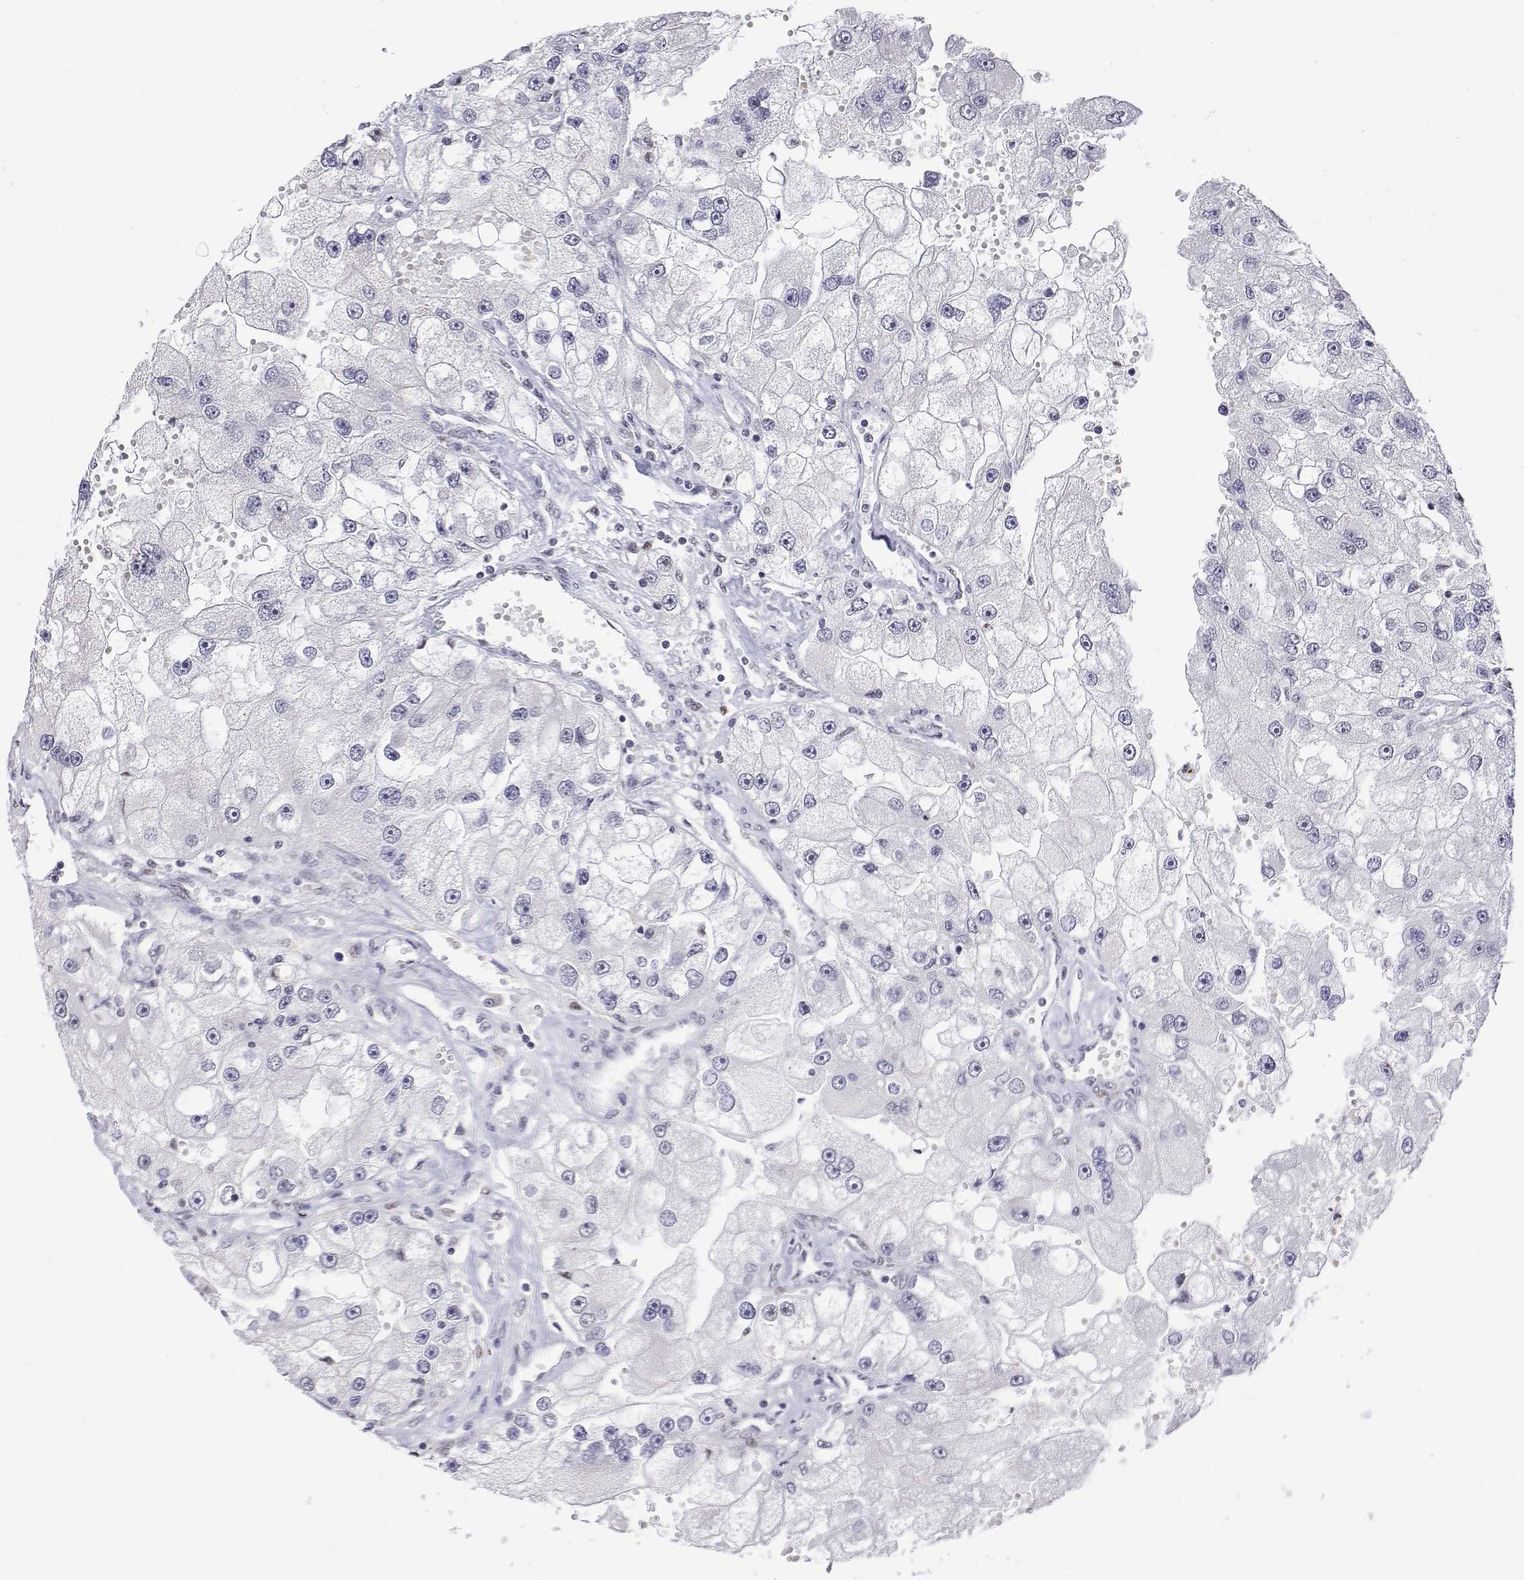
{"staining": {"intensity": "negative", "quantity": "none", "location": "none"}, "tissue": "renal cancer", "cell_type": "Tumor cells", "image_type": "cancer", "snomed": [{"axis": "morphology", "description": "Adenocarcinoma, NOS"}, {"axis": "topography", "description": "Kidney"}], "caption": "Protein analysis of renal cancer reveals no significant positivity in tumor cells.", "gene": "ADAR", "patient": {"sex": "male", "age": 63}}